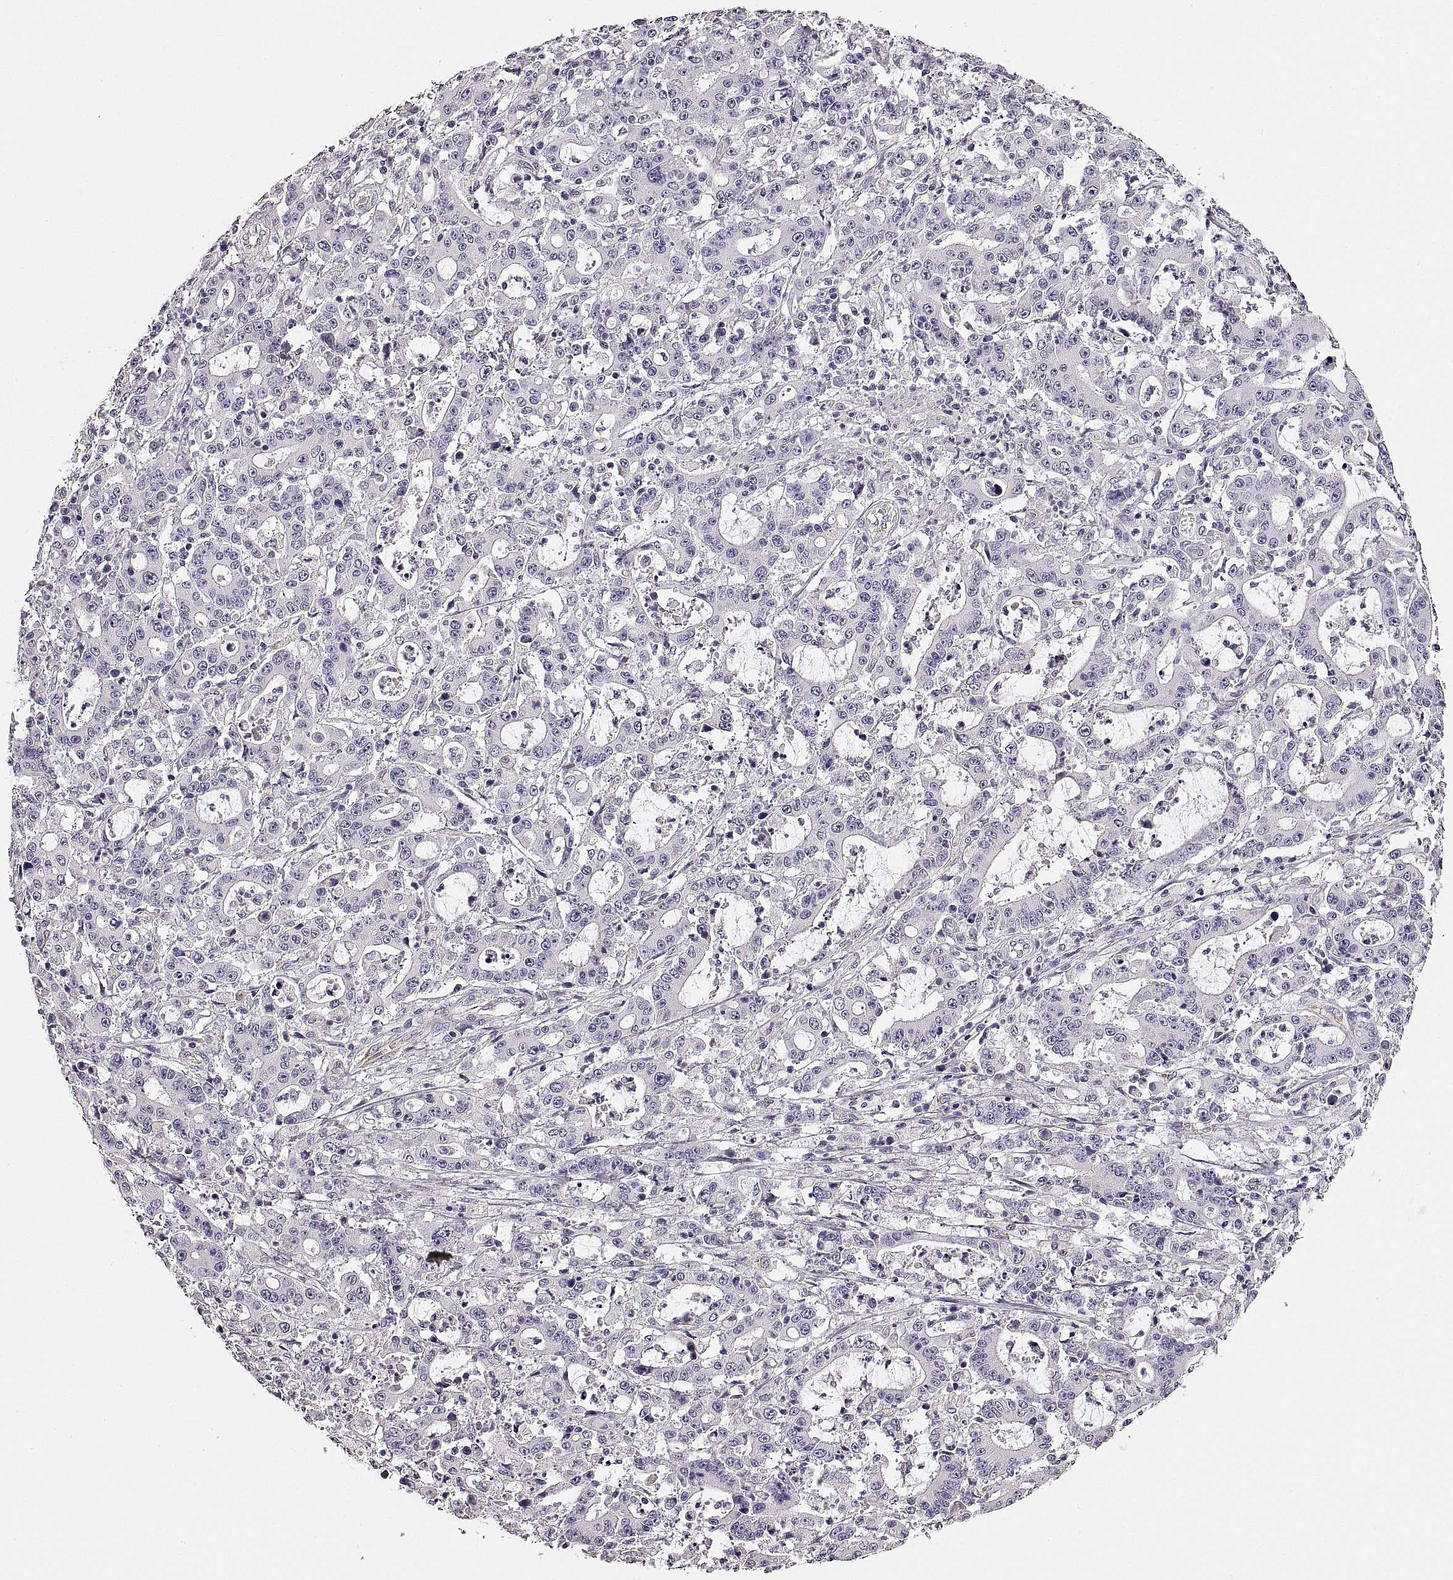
{"staining": {"intensity": "negative", "quantity": "none", "location": "none"}, "tissue": "stomach cancer", "cell_type": "Tumor cells", "image_type": "cancer", "snomed": [{"axis": "morphology", "description": "Adenocarcinoma, NOS"}, {"axis": "topography", "description": "Stomach, upper"}], "caption": "Stomach adenocarcinoma was stained to show a protein in brown. There is no significant staining in tumor cells.", "gene": "RDH13", "patient": {"sex": "male", "age": 68}}